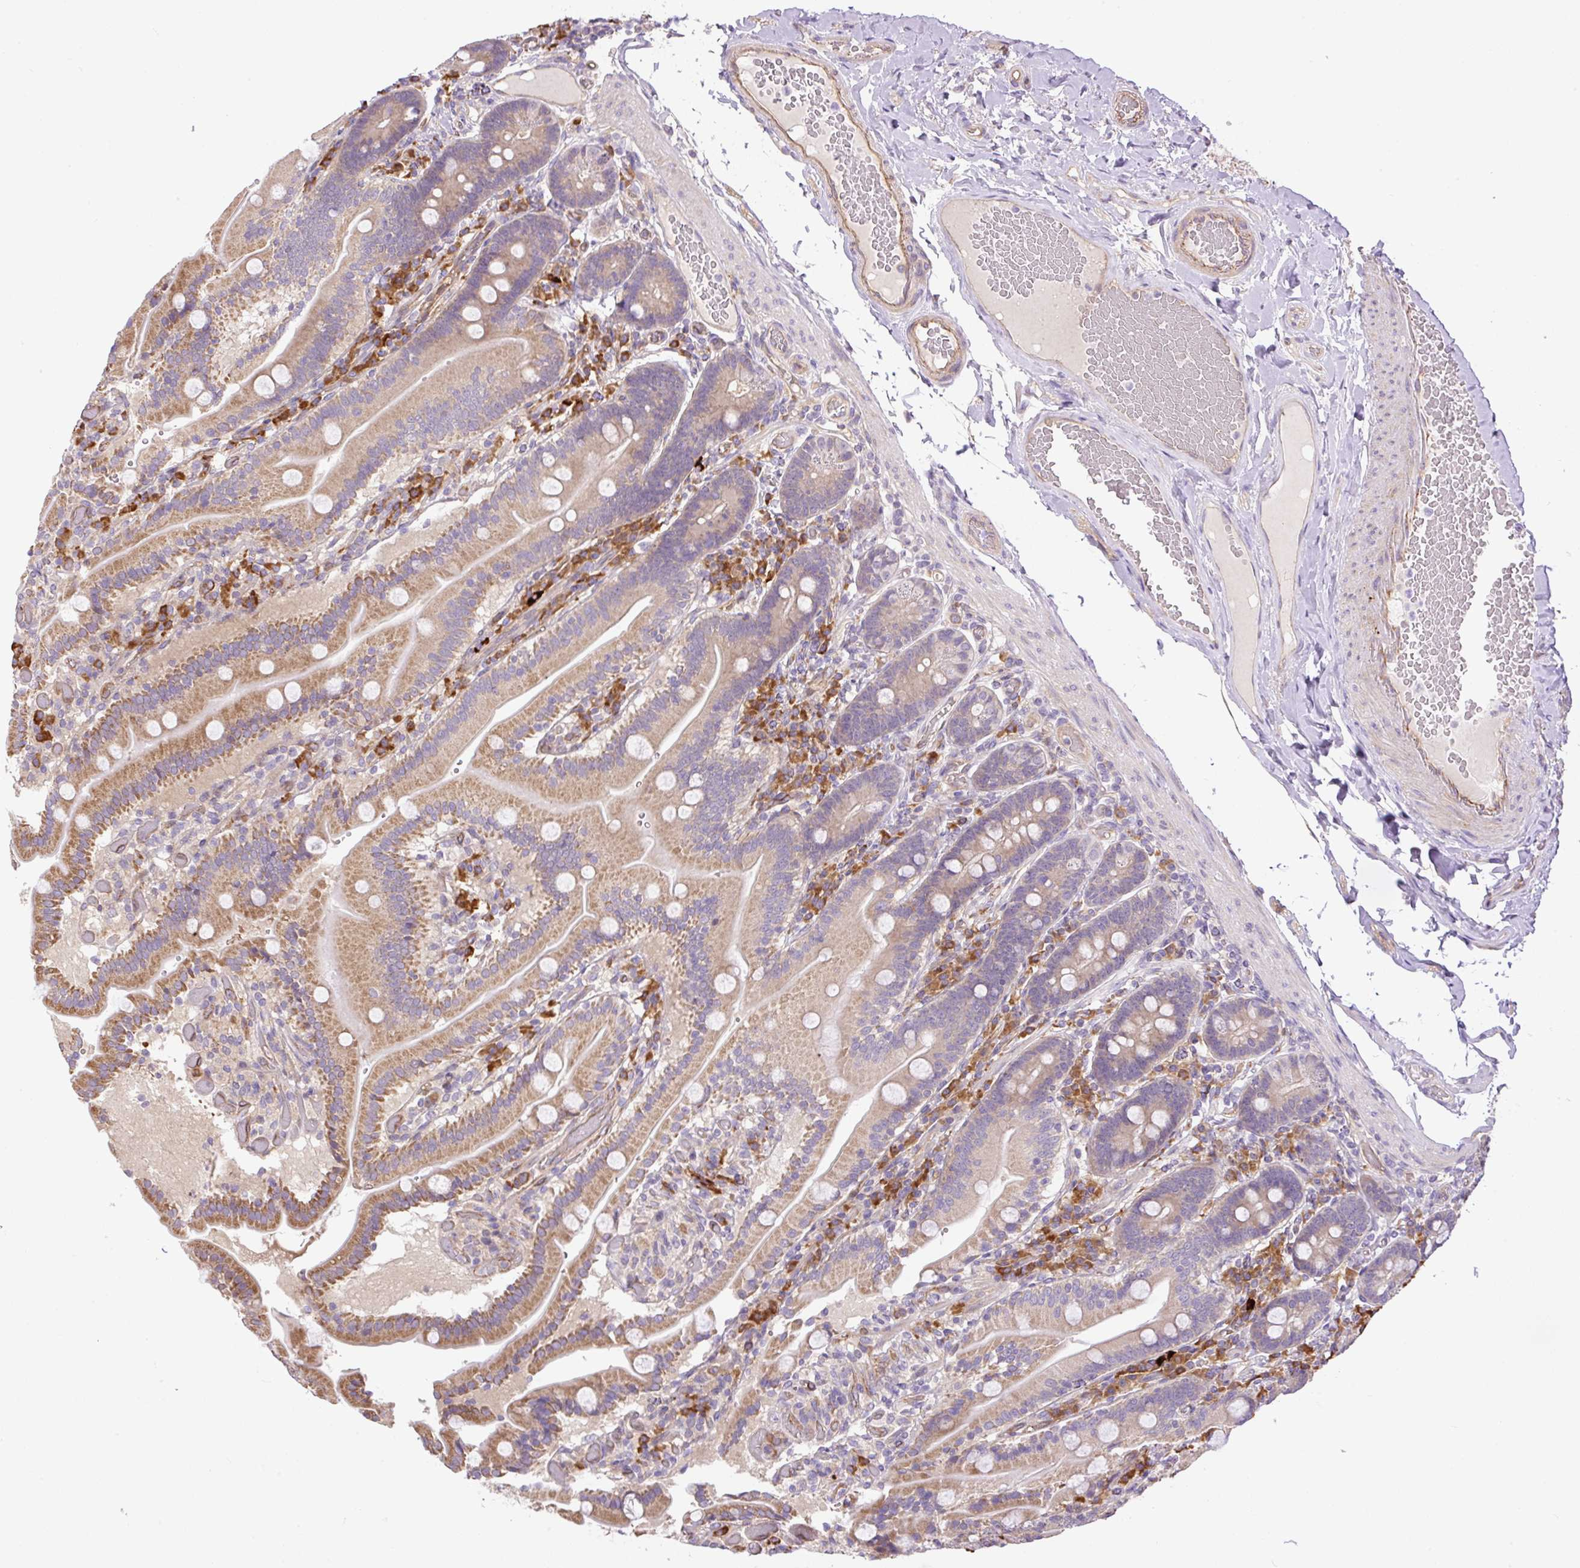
{"staining": {"intensity": "moderate", "quantity": ">75%", "location": "cytoplasmic/membranous"}, "tissue": "duodenum", "cell_type": "Glandular cells", "image_type": "normal", "snomed": [{"axis": "morphology", "description": "Normal tissue, NOS"}, {"axis": "topography", "description": "Duodenum"}], "caption": "This image exhibits immunohistochemistry (IHC) staining of normal duodenum, with medium moderate cytoplasmic/membranous positivity in about >75% of glandular cells.", "gene": "PPME1", "patient": {"sex": "female", "age": 62}}